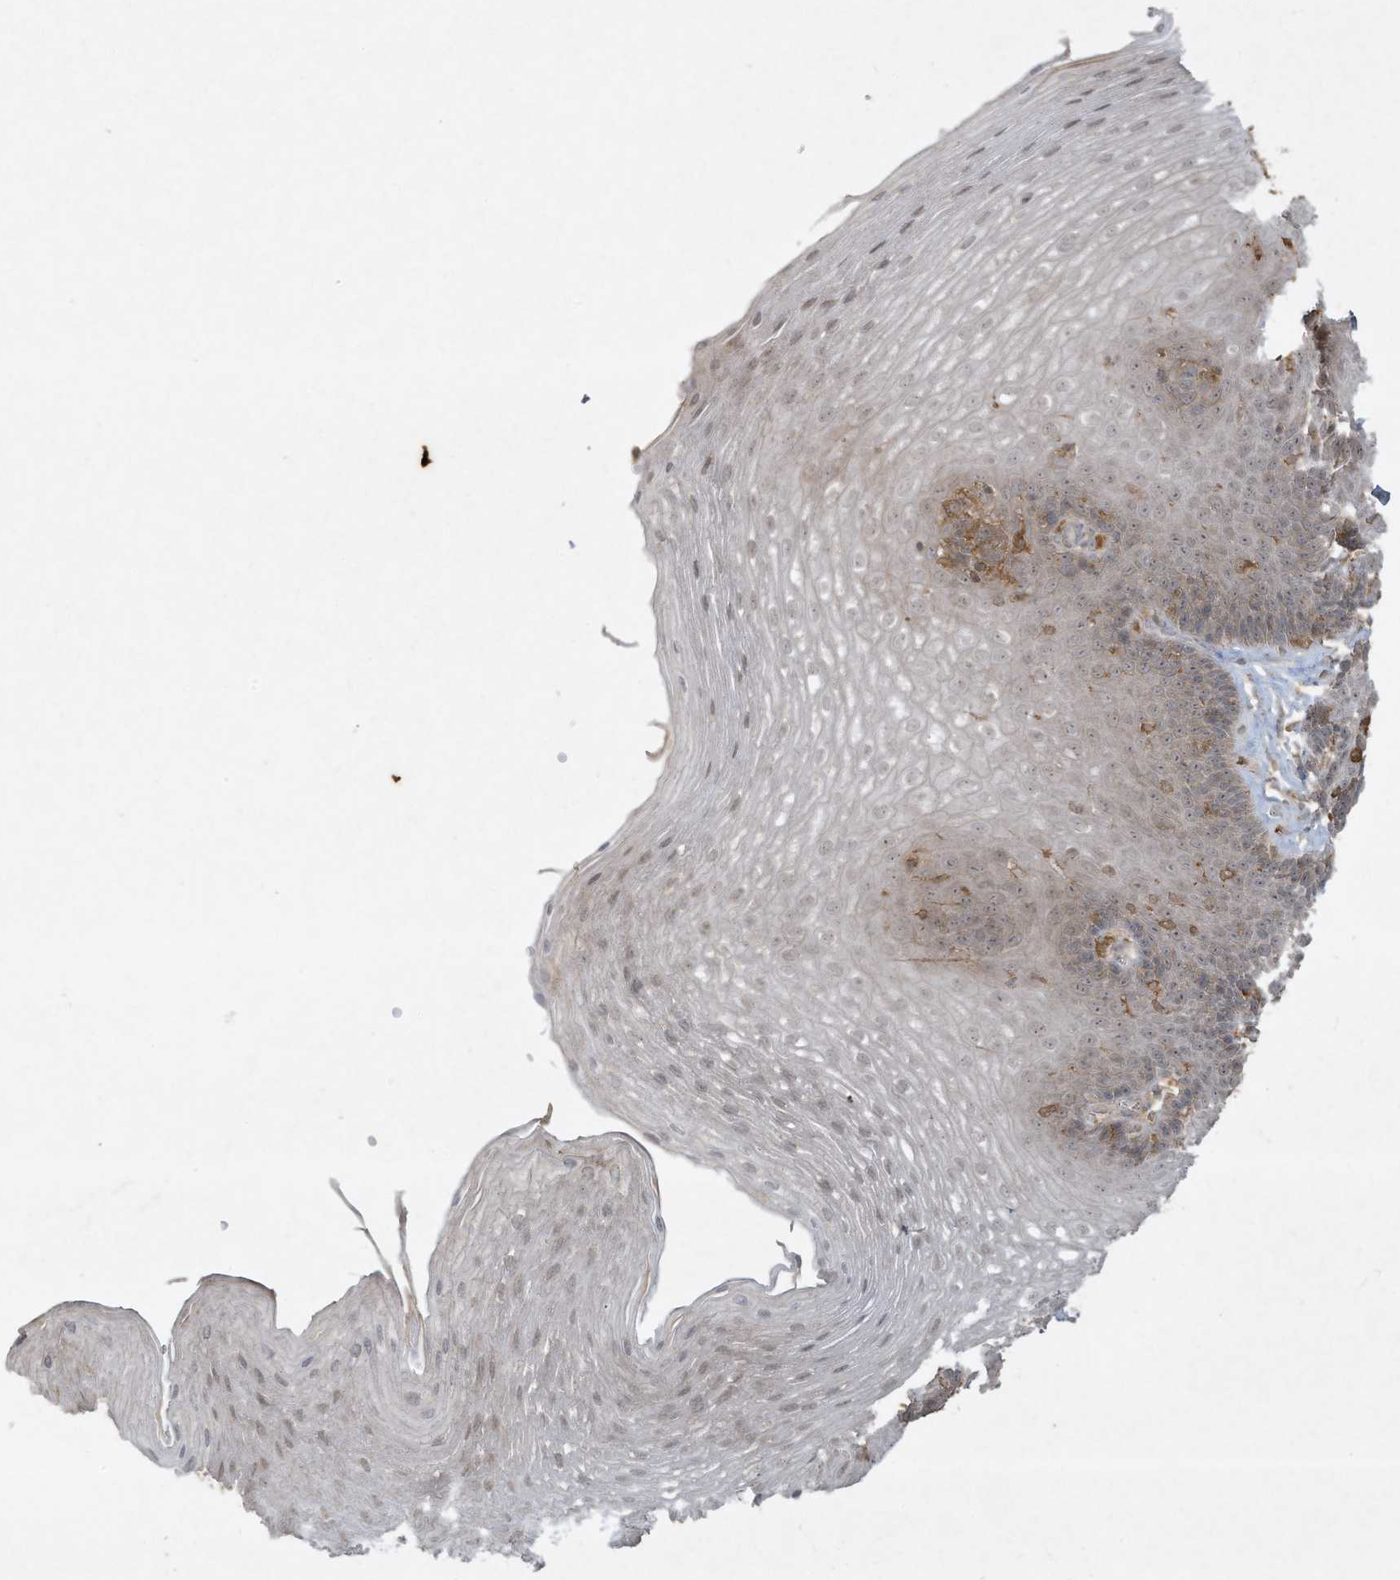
{"staining": {"intensity": "negative", "quantity": "none", "location": "none"}, "tissue": "esophagus", "cell_type": "Squamous epithelial cells", "image_type": "normal", "snomed": [{"axis": "morphology", "description": "Normal tissue, NOS"}, {"axis": "topography", "description": "Esophagus"}], "caption": "High magnification brightfield microscopy of benign esophagus stained with DAB (3,3'-diaminobenzidine) (brown) and counterstained with hematoxylin (blue): squamous epithelial cells show no significant expression. Nuclei are stained in blue.", "gene": "FETUB", "patient": {"sex": "female", "age": 66}}